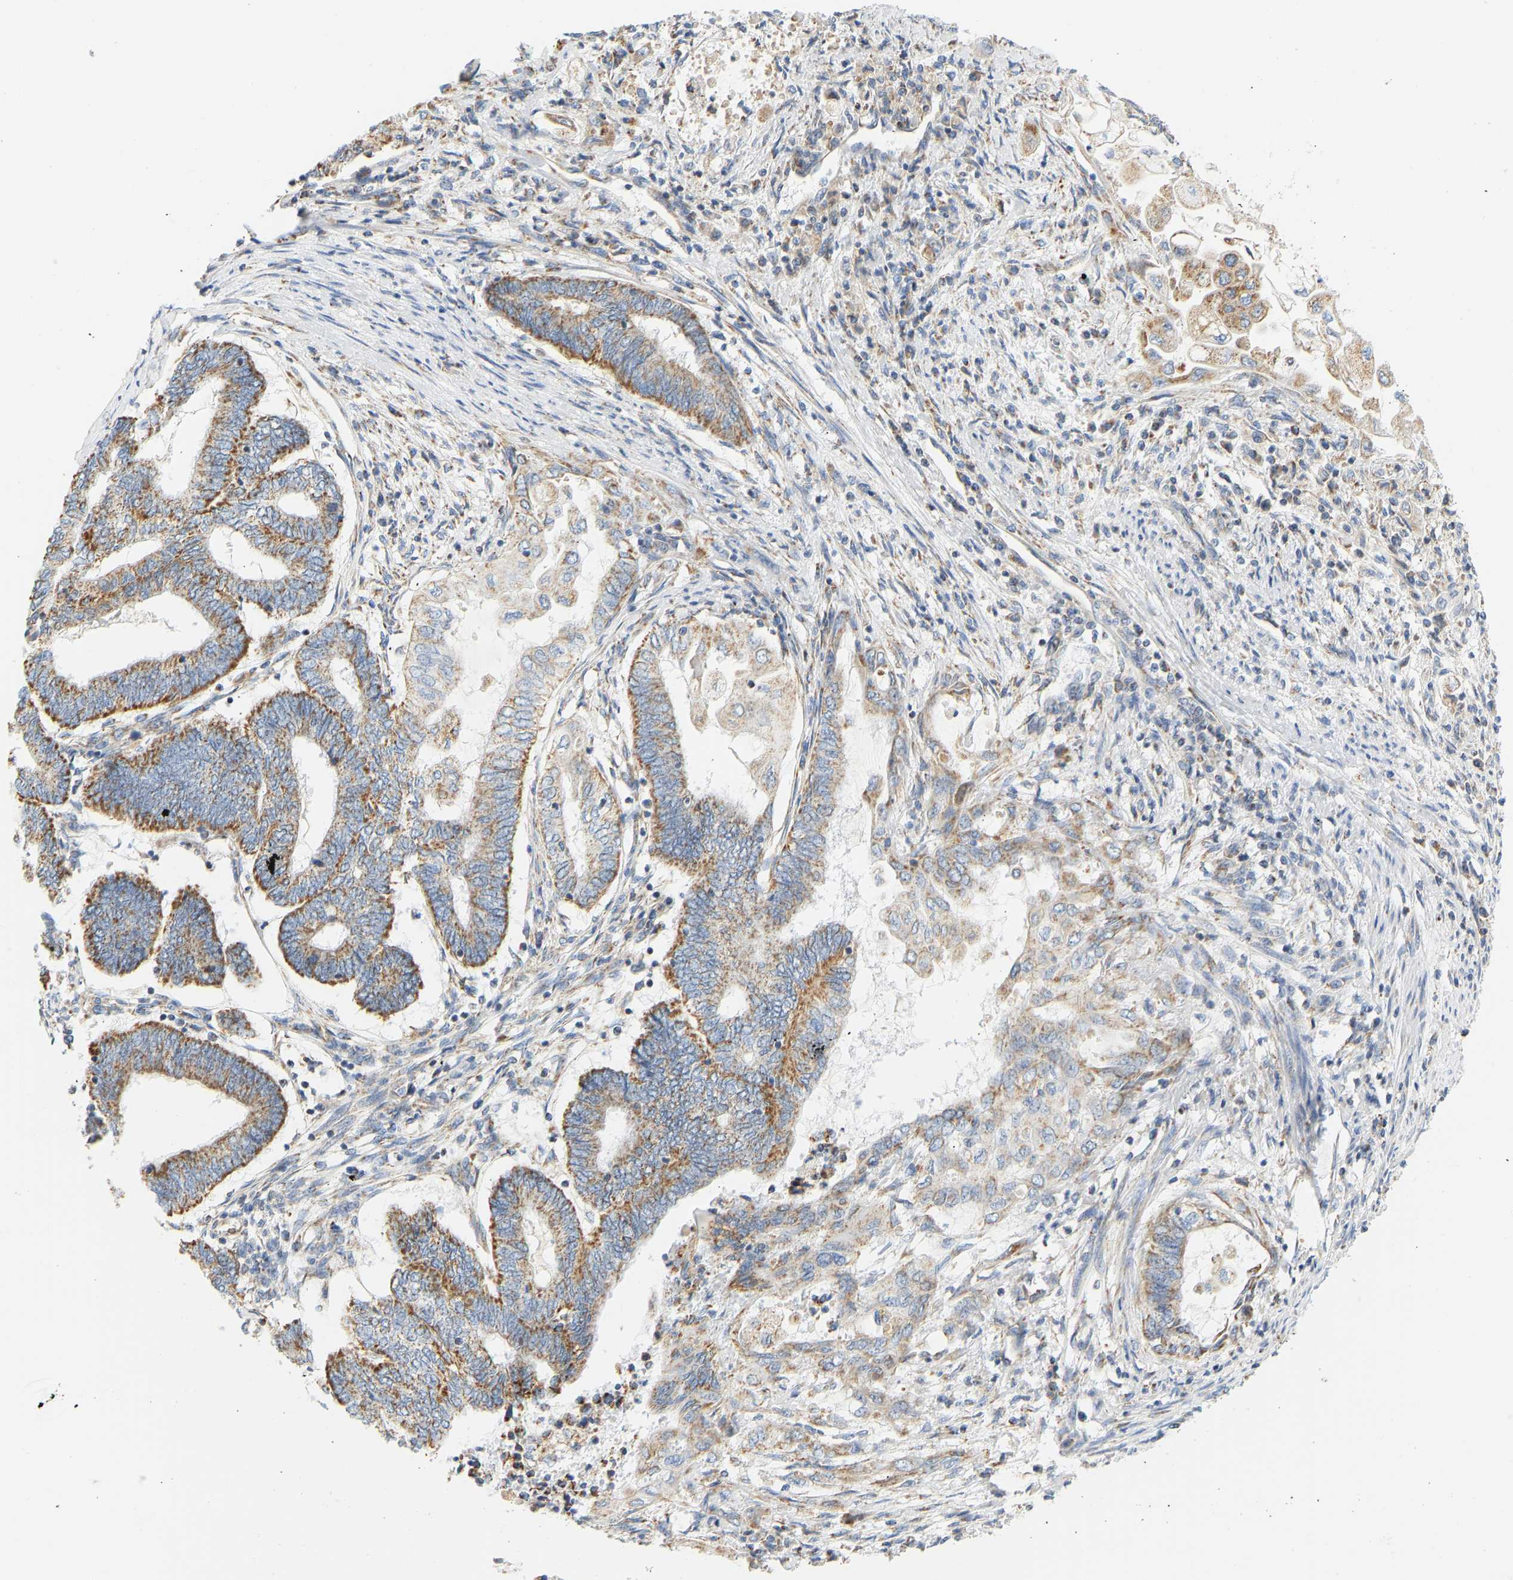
{"staining": {"intensity": "moderate", "quantity": ">75%", "location": "cytoplasmic/membranous"}, "tissue": "endometrial cancer", "cell_type": "Tumor cells", "image_type": "cancer", "snomed": [{"axis": "morphology", "description": "Adenocarcinoma, NOS"}, {"axis": "topography", "description": "Uterus"}, {"axis": "topography", "description": "Endometrium"}], "caption": "Immunohistochemistry (IHC) (DAB (3,3'-diaminobenzidine)) staining of human endometrial cancer displays moderate cytoplasmic/membranous protein staining in about >75% of tumor cells.", "gene": "GRPEL2", "patient": {"sex": "female", "age": 70}}